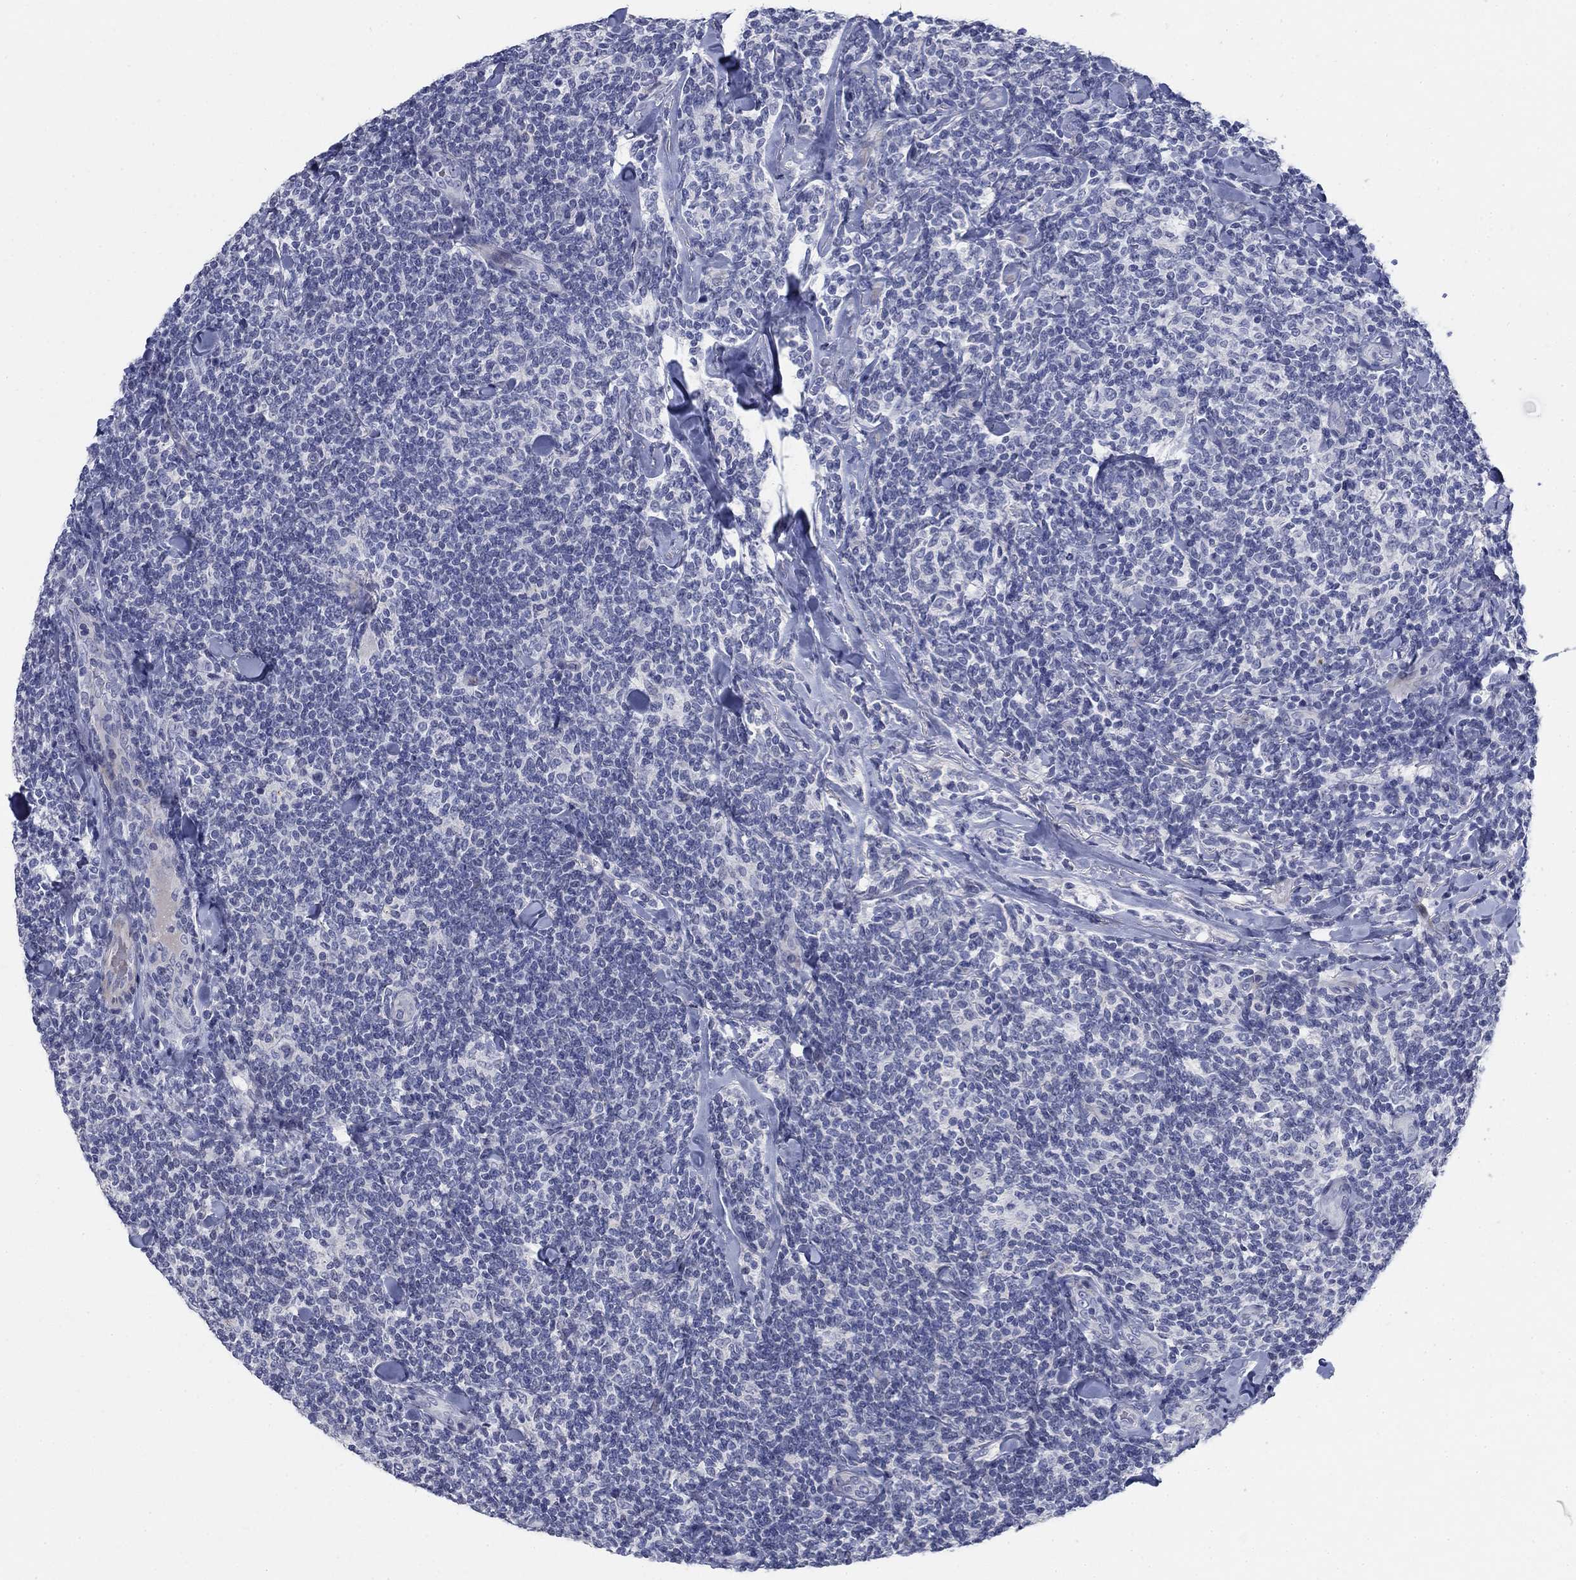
{"staining": {"intensity": "negative", "quantity": "none", "location": "none"}, "tissue": "lymphoma", "cell_type": "Tumor cells", "image_type": "cancer", "snomed": [{"axis": "morphology", "description": "Malignant lymphoma, non-Hodgkin's type, Low grade"}, {"axis": "topography", "description": "Lymph node"}], "caption": "IHC histopathology image of malignant lymphoma, non-Hodgkin's type (low-grade) stained for a protein (brown), which reveals no staining in tumor cells.", "gene": "DNER", "patient": {"sex": "female", "age": 56}}